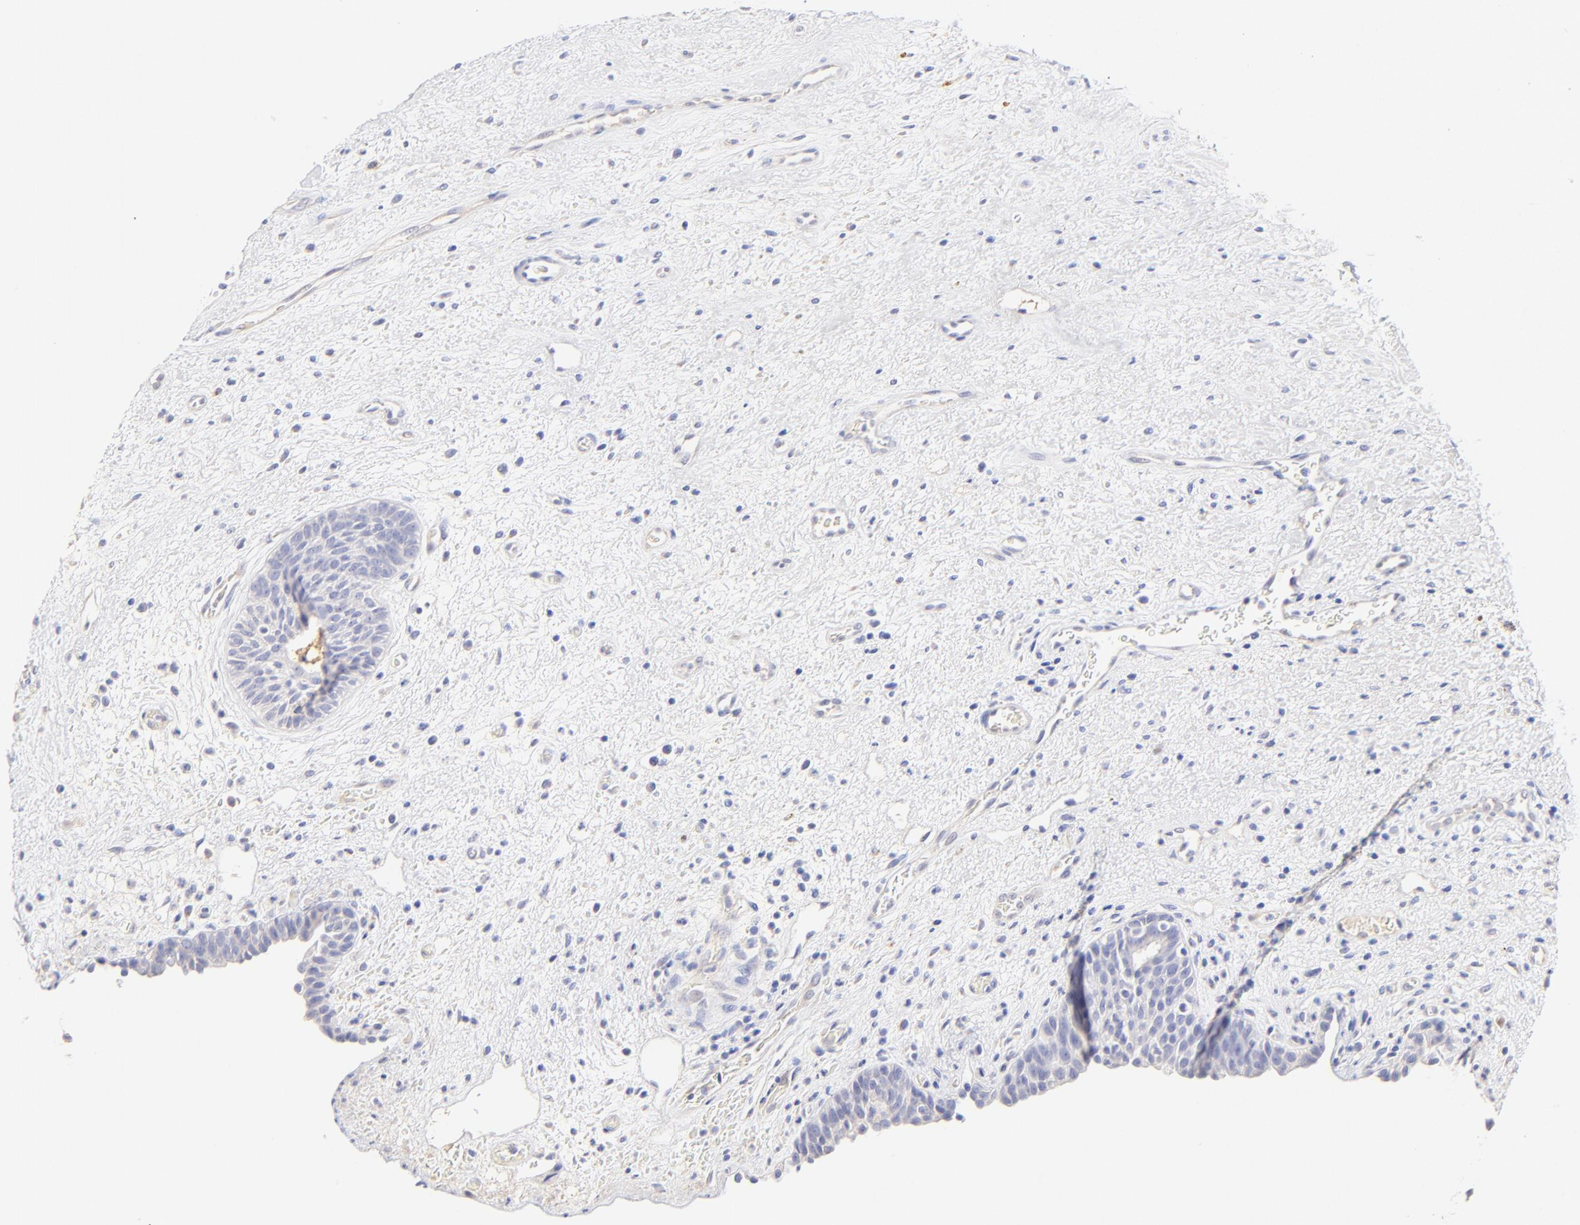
{"staining": {"intensity": "negative", "quantity": "none", "location": "none"}, "tissue": "urinary bladder", "cell_type": "Urothelial cells", "image_type": "normal", "snomed": [{"axis": "morphology", "description": "Normal tissue, NOS"}, {"axis": "topography", "description": "Urinary bladder"}], "caption": "Urothelial cells are negative for brown protein staining in benign urinary bladder.", "gene": "ASB9", "patient": {"sex": "male", "age": 48}}